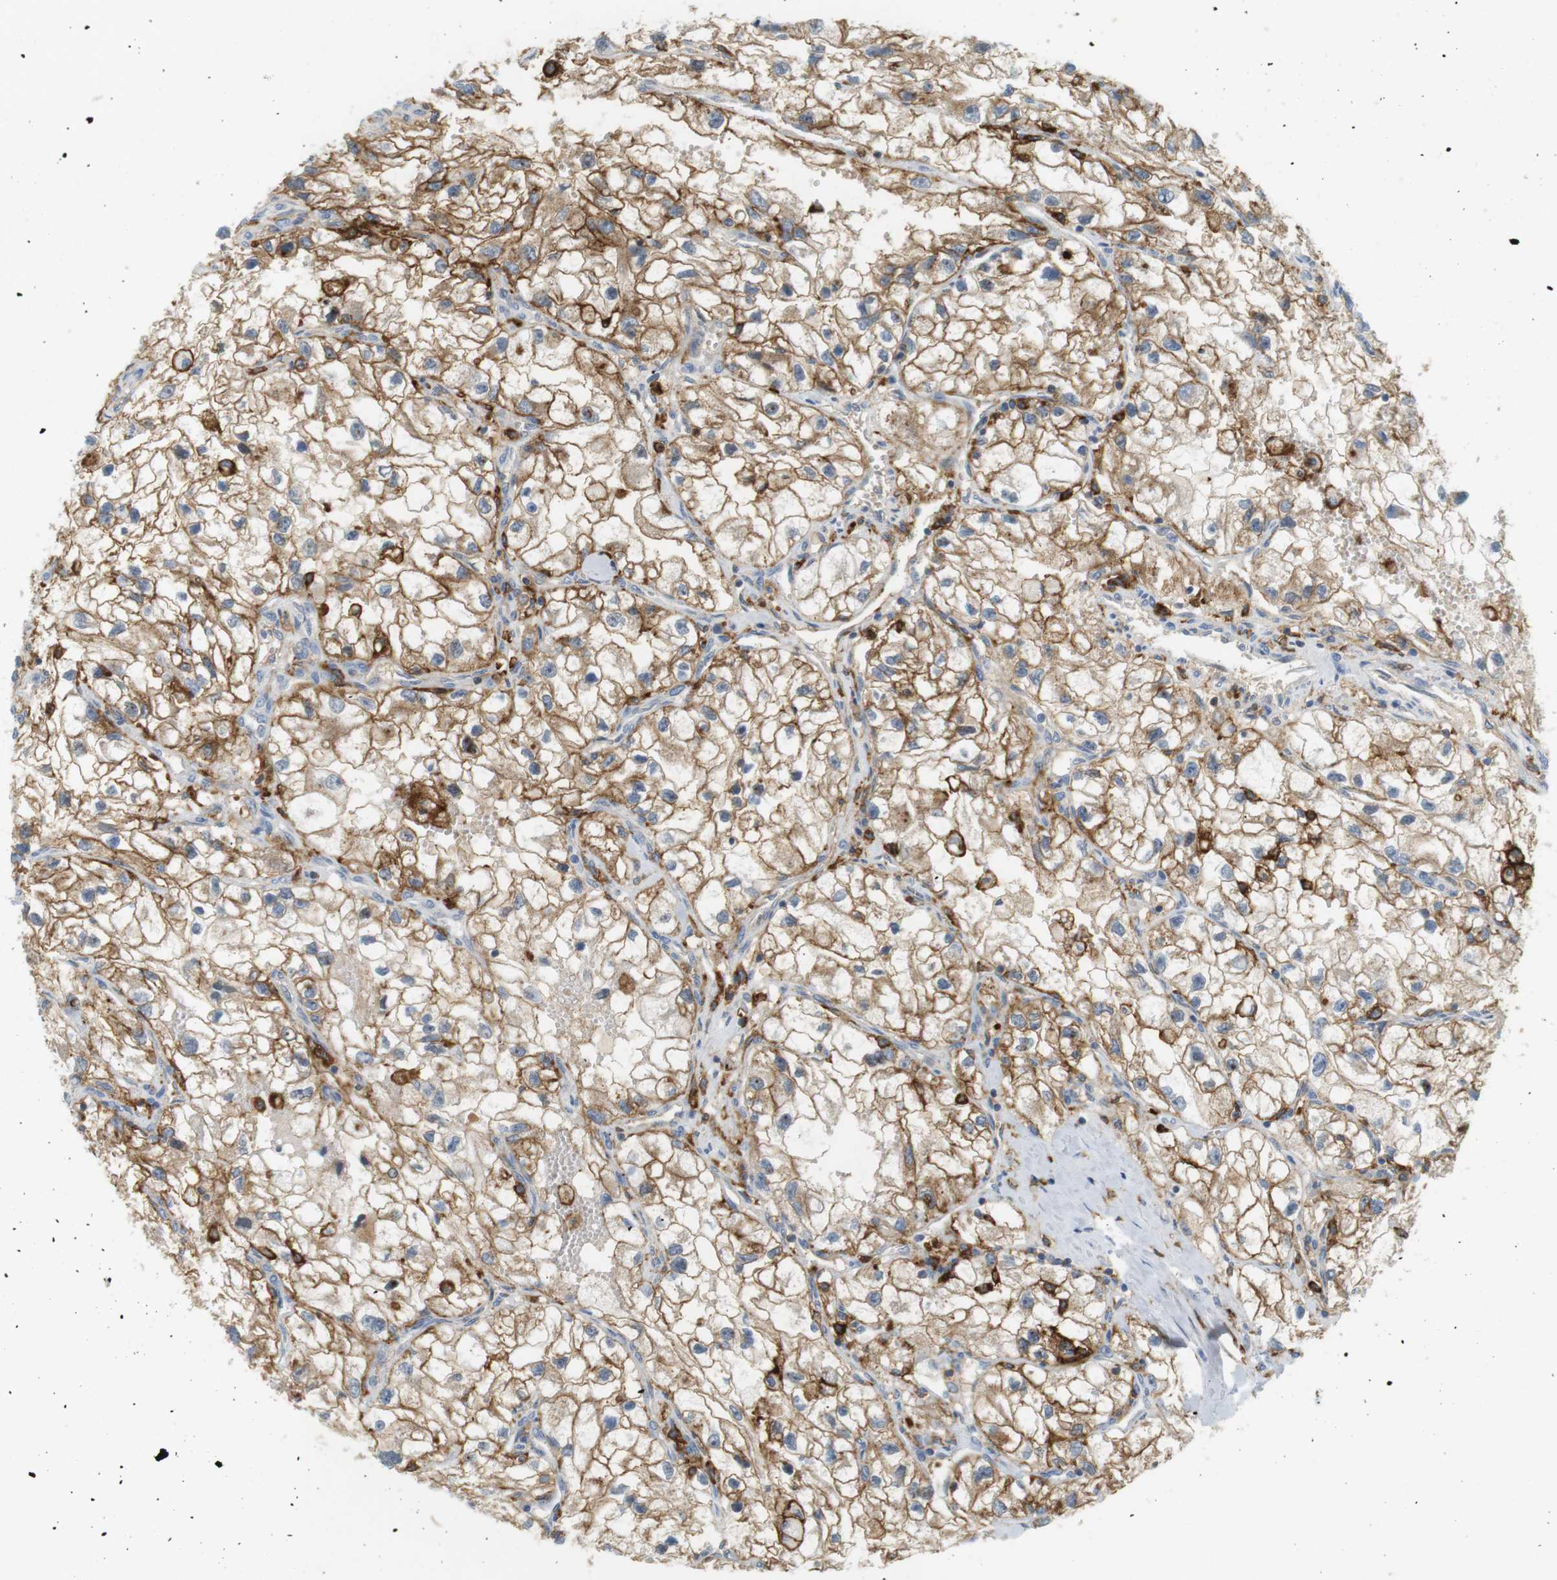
{"staining": {"intensity": "moderate", "quantity": ">75%", "location": "cytoplasmic/membranous"}, "tissue": "renal cancer", "cell_type": "Tumor cells", "image_type": "cancer", "snomed": [{"axis": "morphology", "description": "Adenocarcinoma, NOS"}, {"axis": "topography", "description": "Kidney"}], "caption": "A high-resolution image shows immunohistochemistry staining of renal adenocarcinoma, which shows moderate cytoplasmic/membranous positivity in approximately >75% of tumor cells. Ihc stains the protein in brown and the nuclei are stained blue.", "gene": "SIRPA", "patient": {"sex": "female", "age": 70}}